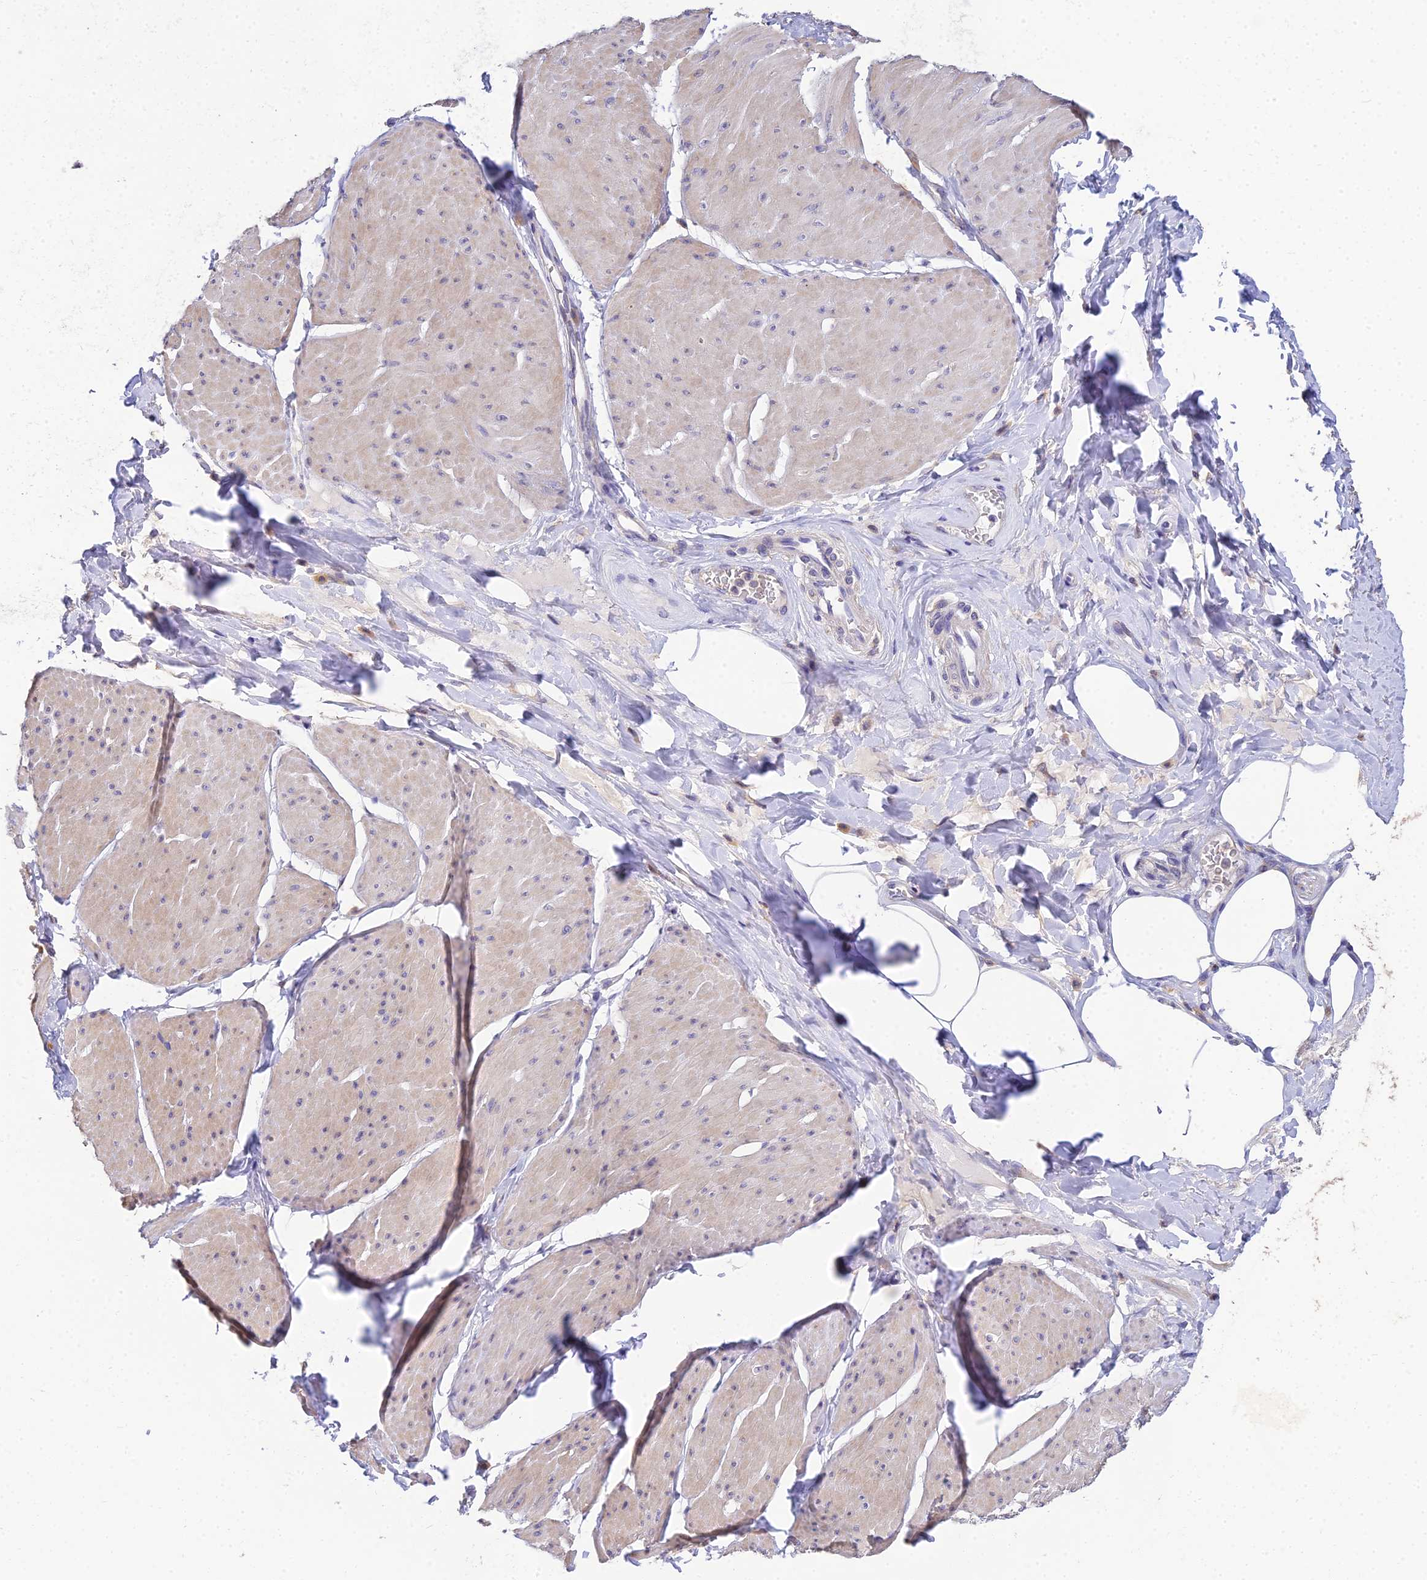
{"staining": {"intensity": "weak", "quantity": ">75%", "location": "cytoplasmic/membranous"}, "tissue": "smooth muscle", "cell_type": "Smooth muscle cells", "image_type": "normal", "snomed": [{"axis": "morphology", "description": "Urothelial carcinoma, High grade"}, {"axis": "topography", "description": "Urinary bladder"}], "caption": "High-magnification brightfield microscopy of unremarkable smooth muscle stained with DAB (brown) and counterstained with hematoxylin (blue). smooth muscle cells exhibit weak cytoplasmic/membranous positivity is seen in approximately>75% of cells. (IHC, brightfield microscopy, high magnification).", "gene": "ARL8A", "patient": {"sex": "male", "age": 46}}